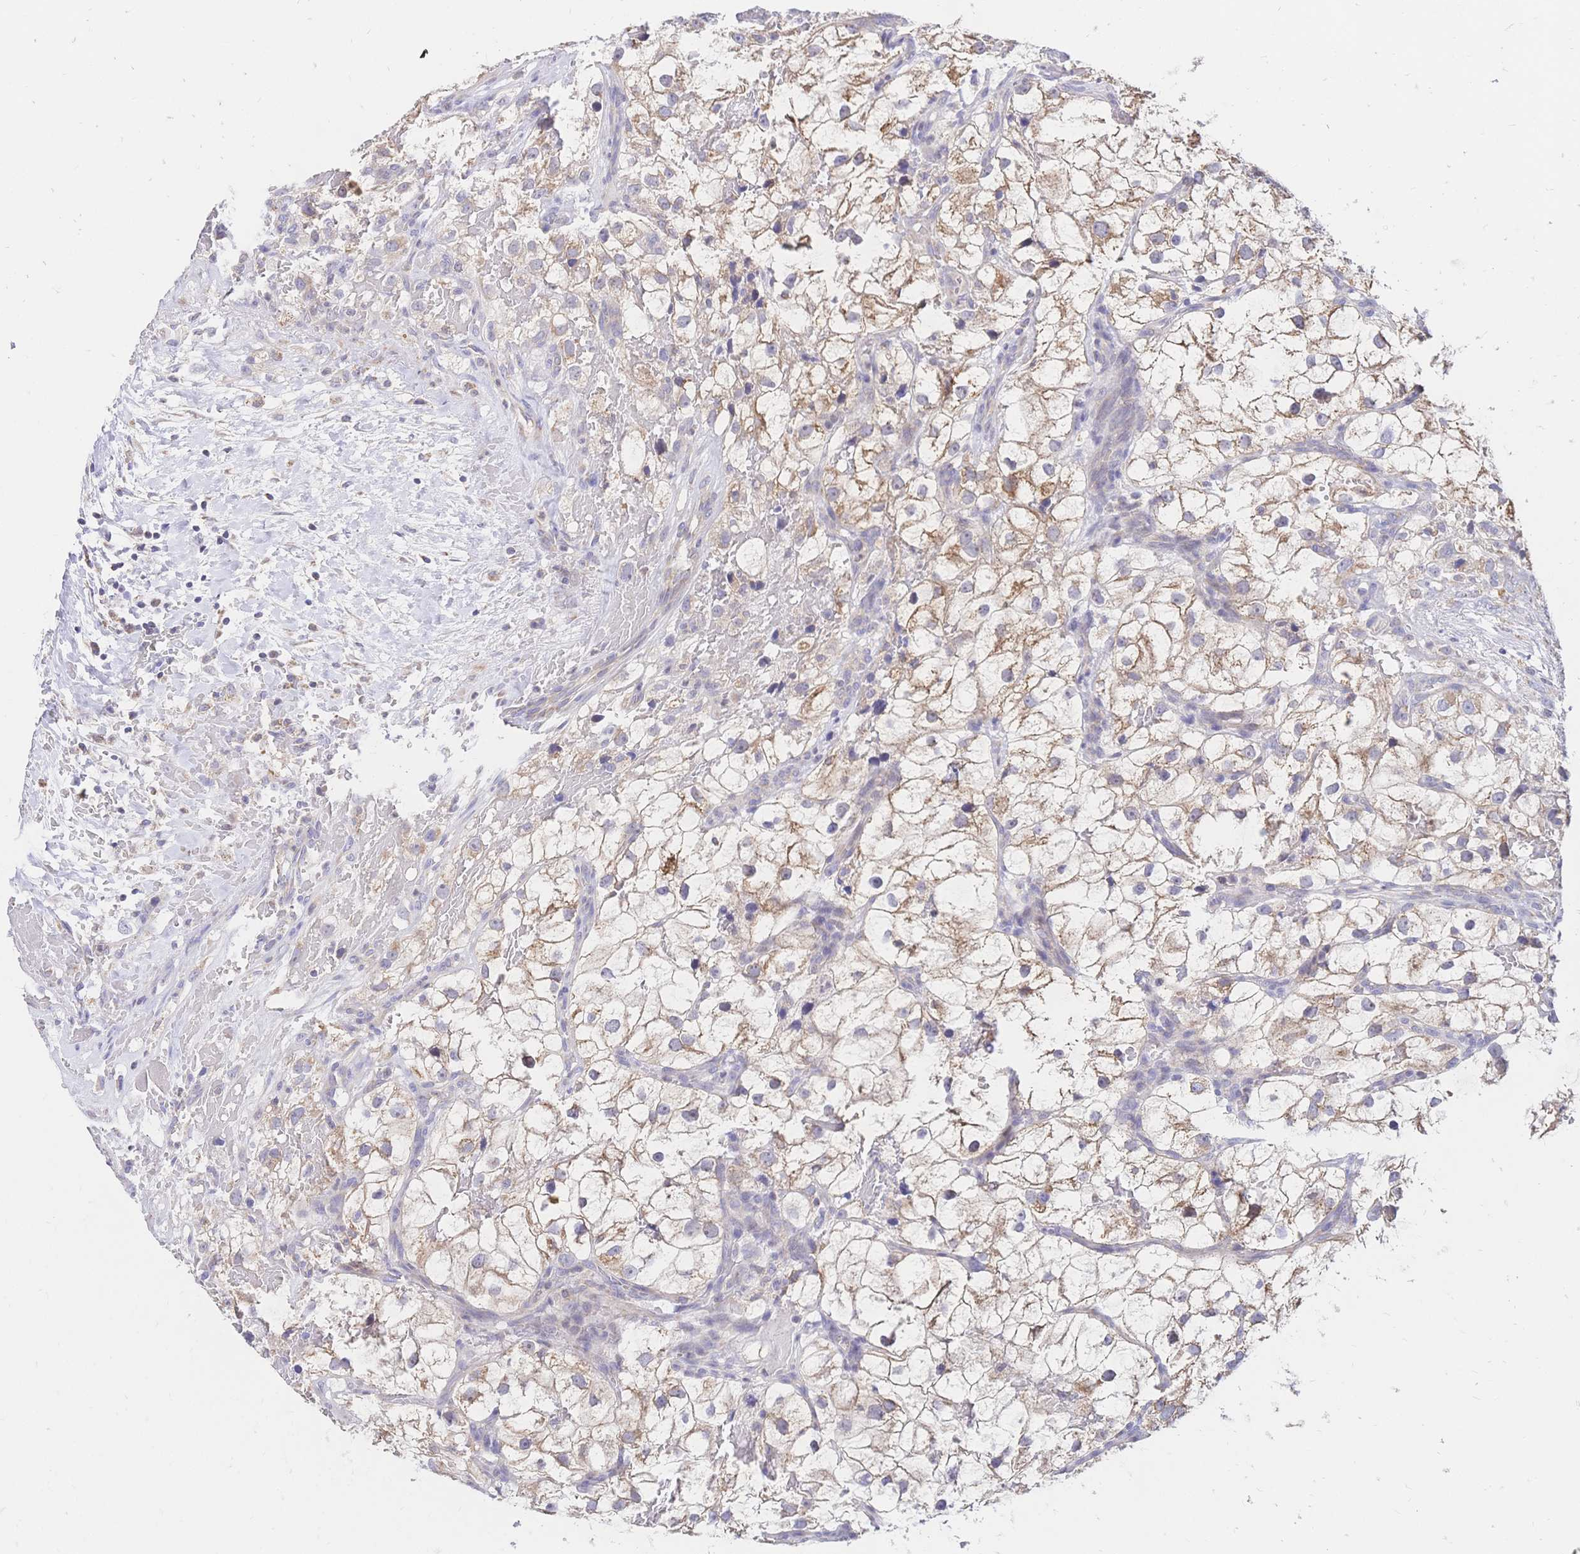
{"staining": {"intensity": "moderate", "quantity": "25%-75%", "location": "cytoplasmic/membranous"}, "tissue": "renal cancer", "cell_type": "Tumor cells", "image_type": "cancer", "snomed": [{"axis": "morphology", "description": "Adenocarcinoma, NOS"}, {"axis": "topography", "description": "Kidney"}], "caption": "This photomicrograph reveals immunohistochemistry (IHC) staining of renal adenocarcinoma, with medium moderate cytoplasmic/membranous expression in about 25%-75% of tumor cells.", "gene": "CLEC18B", "patient": {"sex": "male", "age": 59}}